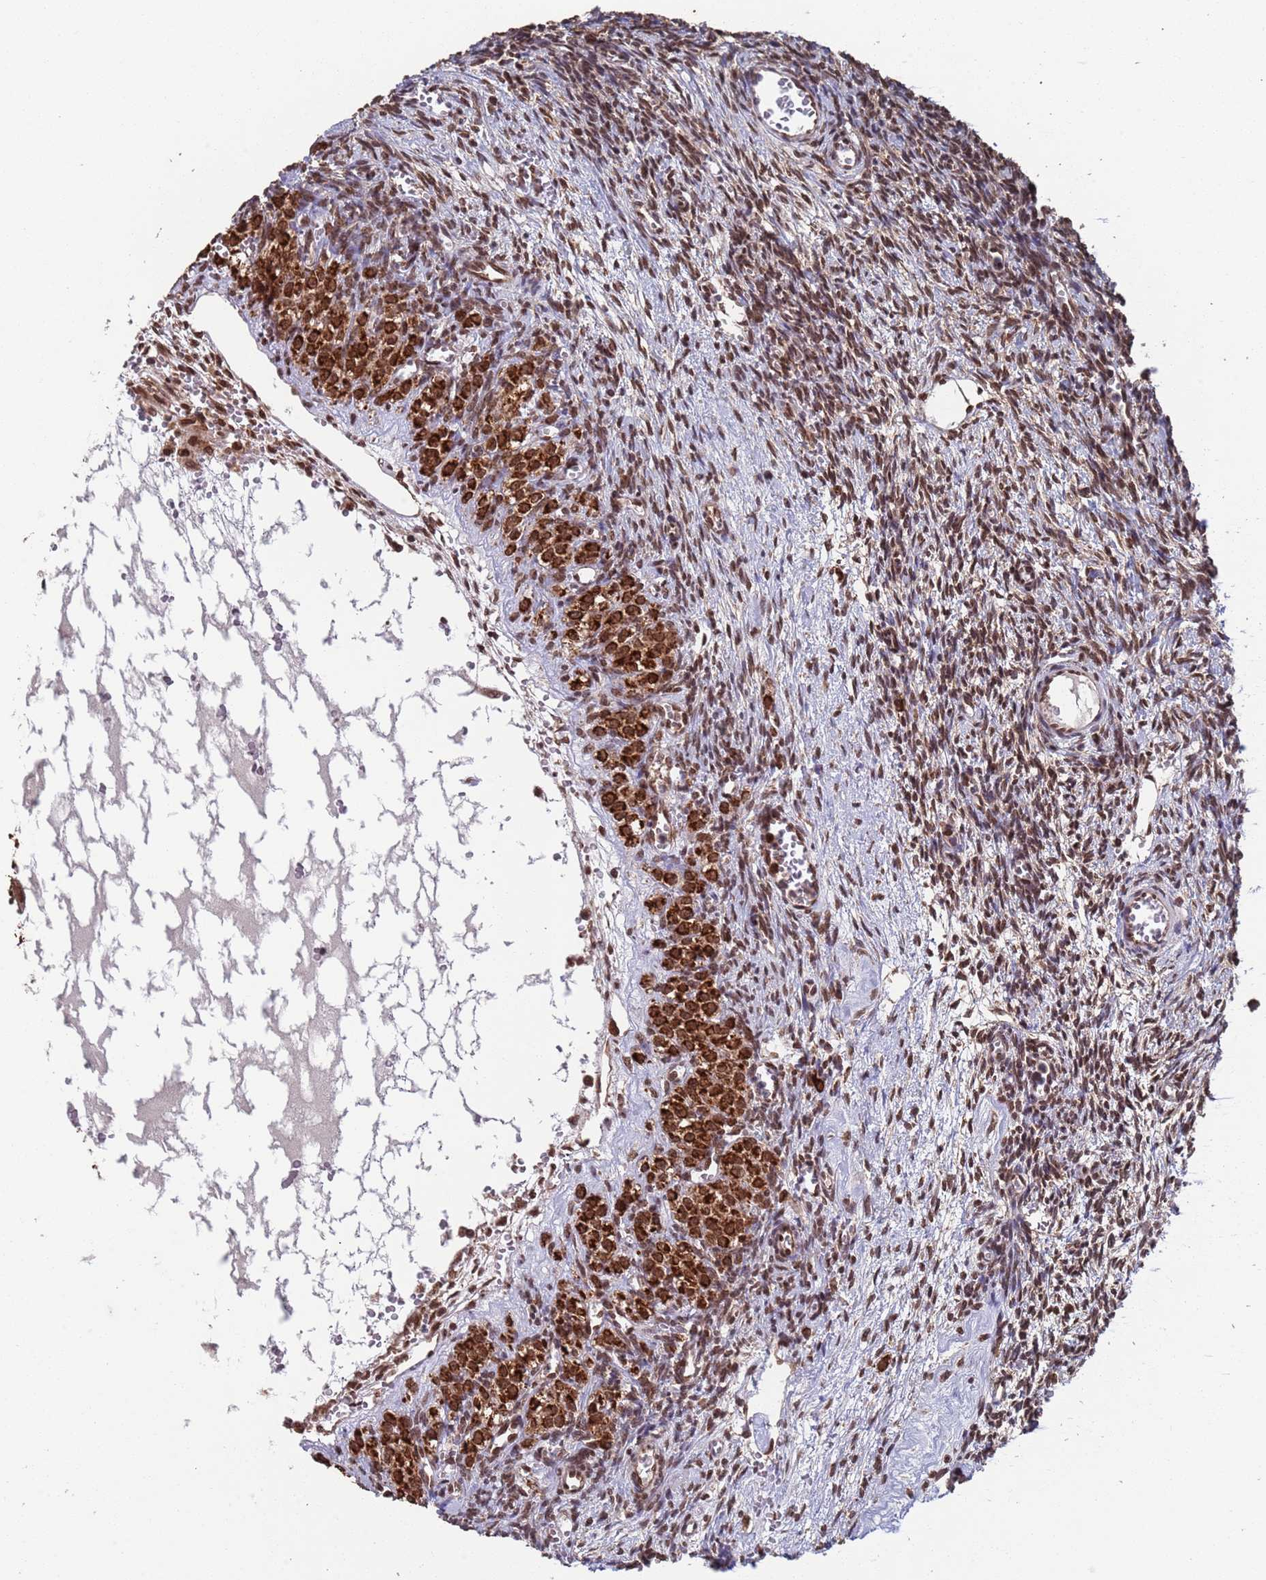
{"staining": {"intensity": "moderate", "quantity": ">75%", "location": "cytoplasmic/membranous"}, "tissue": "ovary", "cell_type": "Ovarian stroma cells", "image_type": "normal", "snomed": [{"axis": "morphology", "description": "Normal tissue, NOS"}, {"axis": "topography", "description": "Ovary"}], "caption": "An image of human ovary stained for a protein reveals moderate cytoplasmic/membranous brown staining in ovarian stroma cells. The protein of interest is stained brown, and the nuclei are stained in blue (DAB IHC with brightfield microscopy, high magnification).", "gene": "FUBP3", "patient": {"sex": "female", "age": 39}}